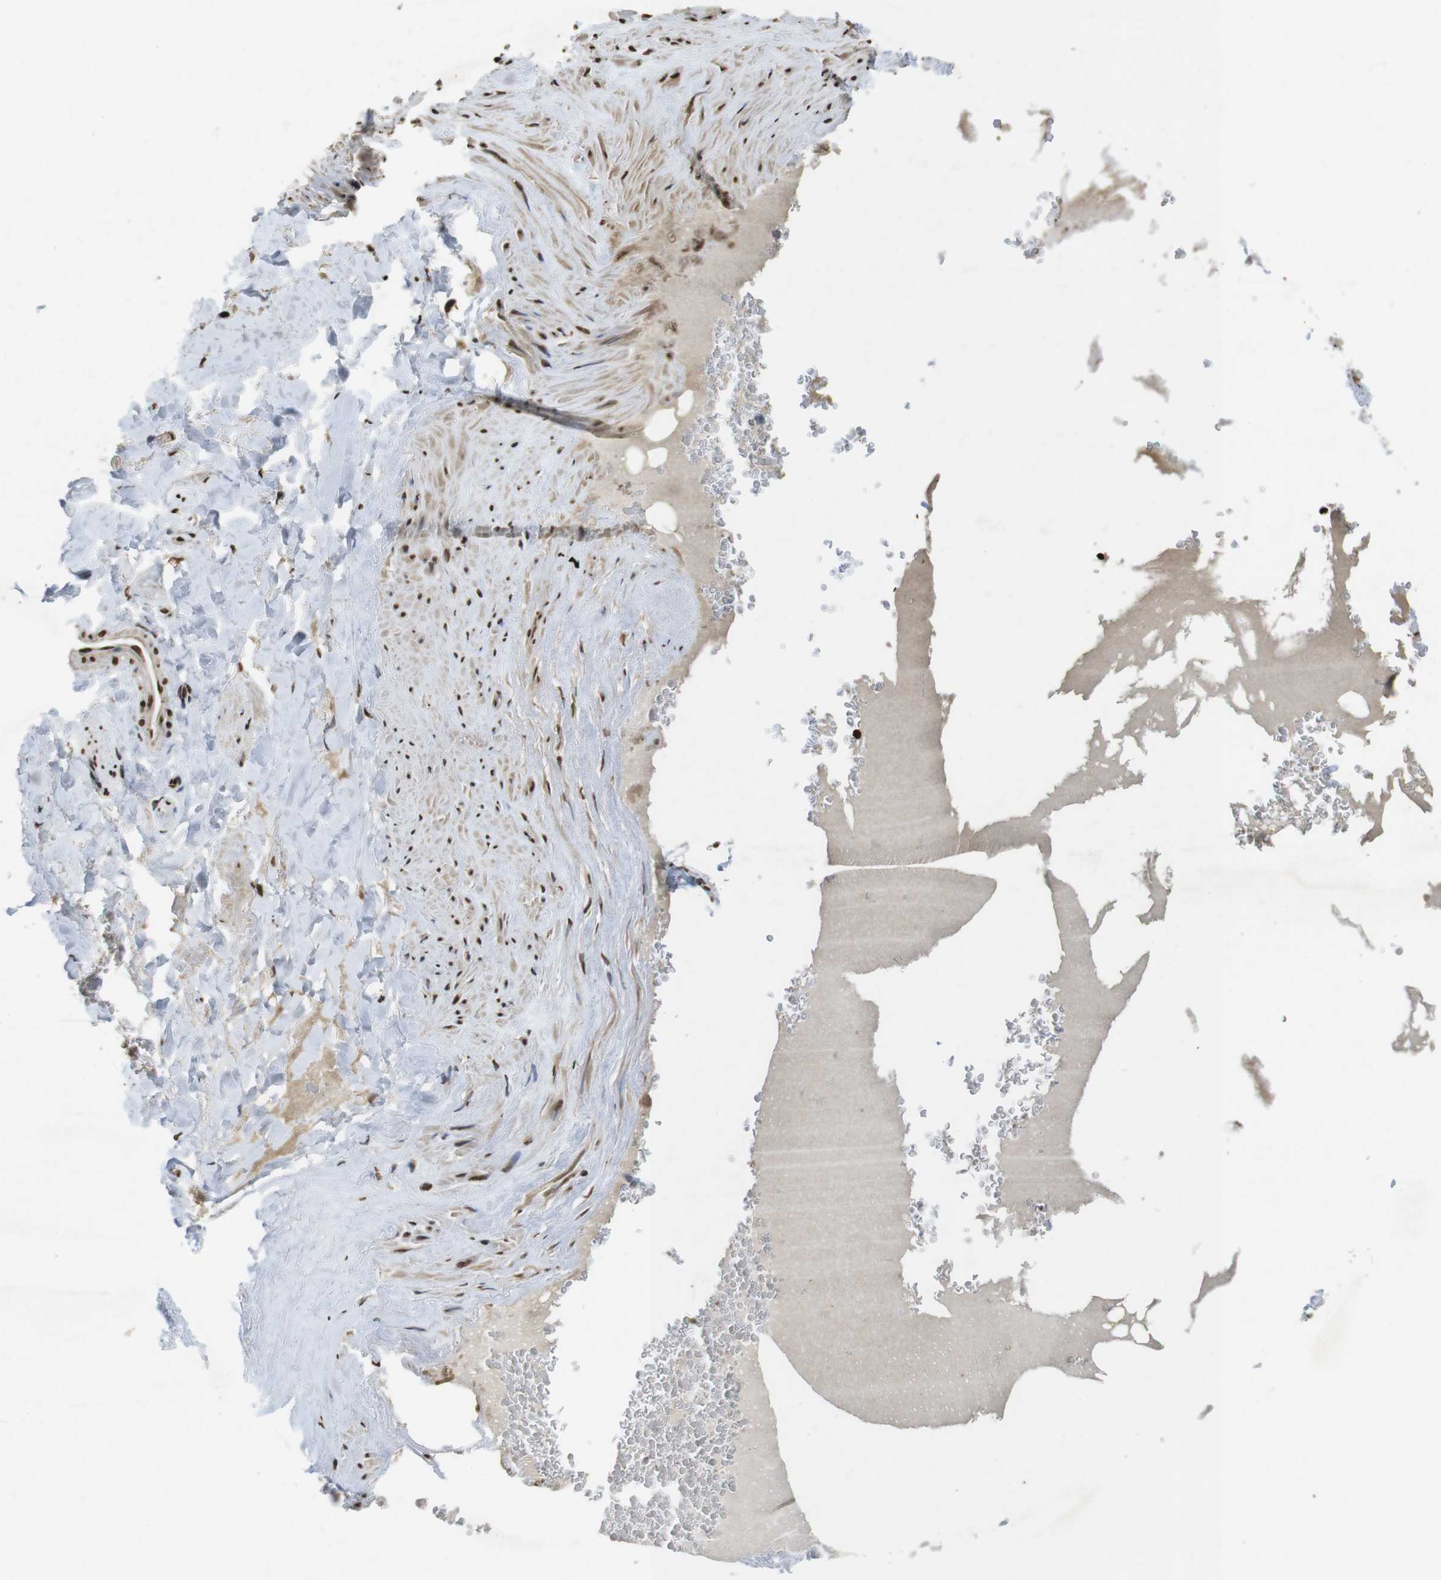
{"staining": {"intensity": "strong", "quantity": ">75%", "location": "nuclear"}, "tissue": "adipose tissue", "cell_type": "Adipocytes", "image_type": "normal", "snomed": [{"axis": "morphology", "description": "Normal tissue, NOS"}, {"axis": "topography", "description": "Peripheral nerve tissue"}], "caption": "This is an image of immunohistochemistry (IHC) staining of benign adipose tissue, which shows strong expression in the nuclear of adipocytes.", "gene": "FOXA3", "patient": {"sex": "male", "age": 70}}